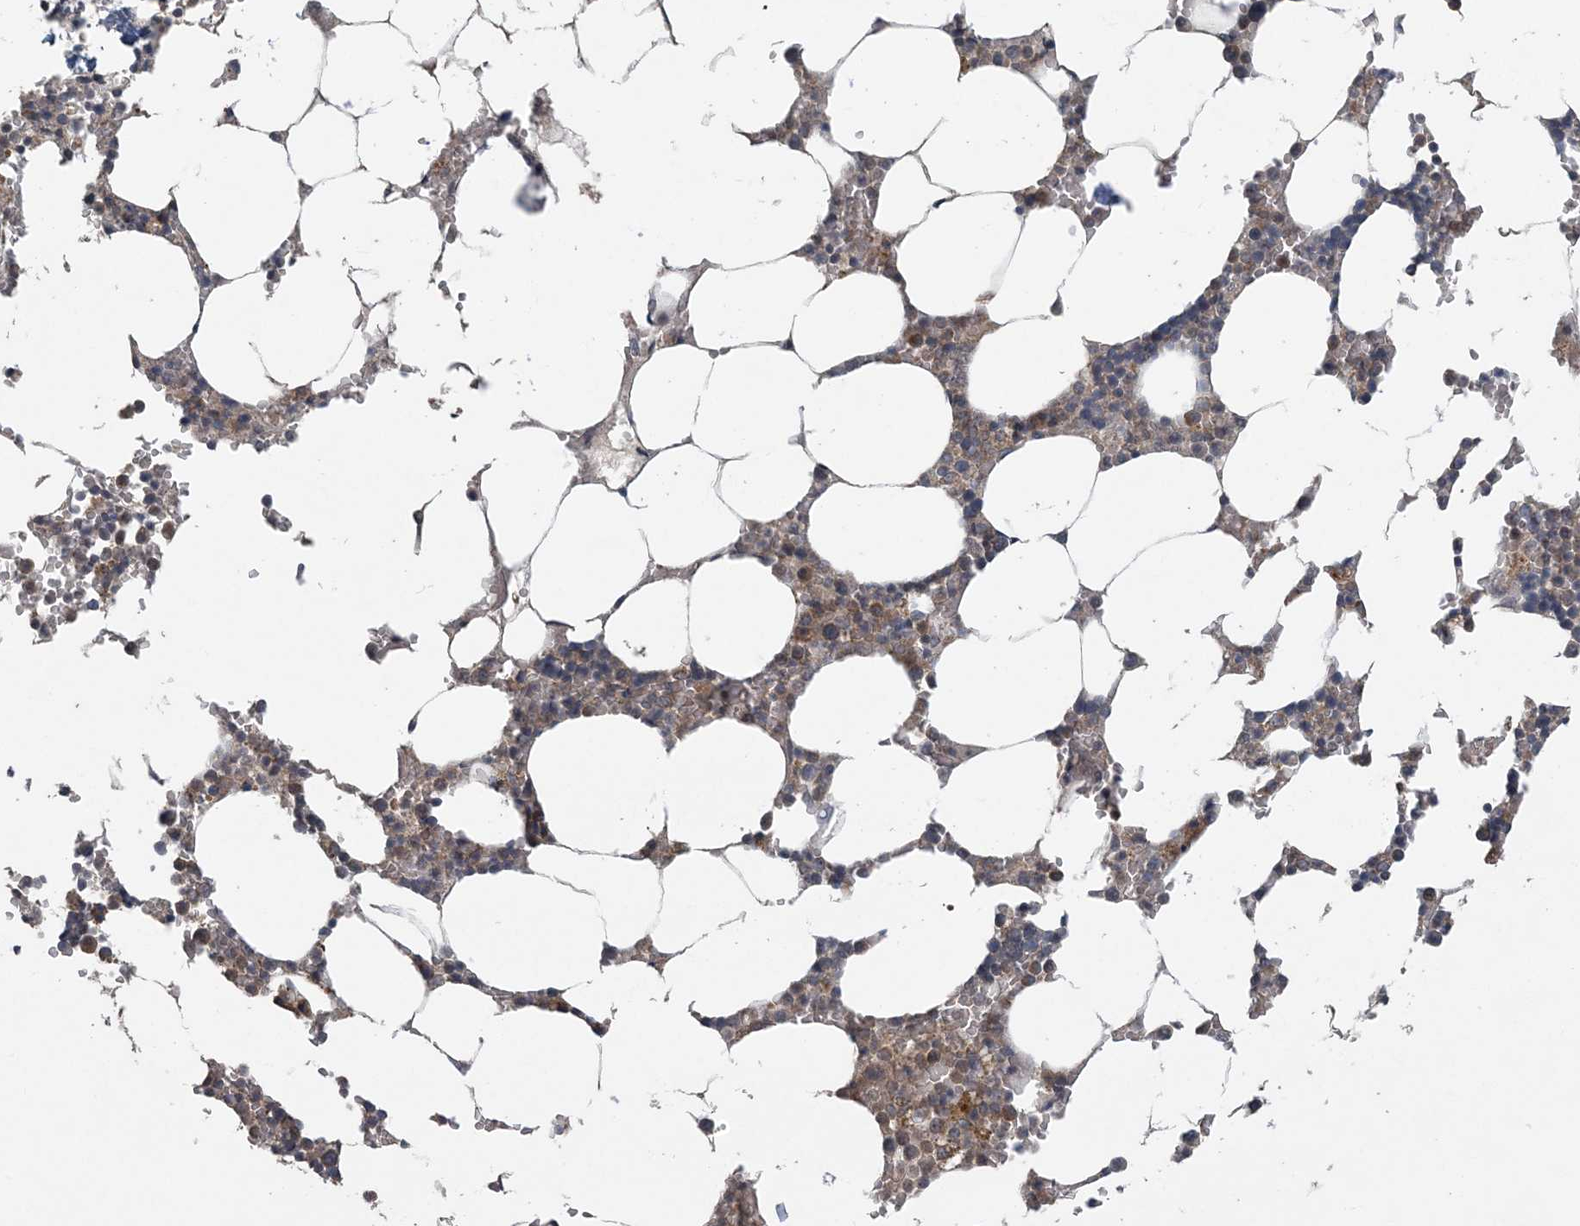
{"staining": {"intensity": "weak", "quantity": "25%-75%", "location": "cytoplasmic/membranous"}, "tissue": "bone marrow", "cell_type": "Hematopoietic cells", "image_type": "normal", "snomed": [{"axis": "morphology", "description": "Normal tissue, NOS"}, {"axis": "topography", "description": "Bone marrow"}], "caption": "Hematopoietic cells demonstrate weak cytoplasmic/membranous expression in about 25%-75% of cells in normal bone marrow. The staining was performed using DAB, with brown indicating positive protein expression. Nuclei are stained blue with hematoxylin.", "gene": "MYO9B", "patient": {"sex": "male", "age": 70}}